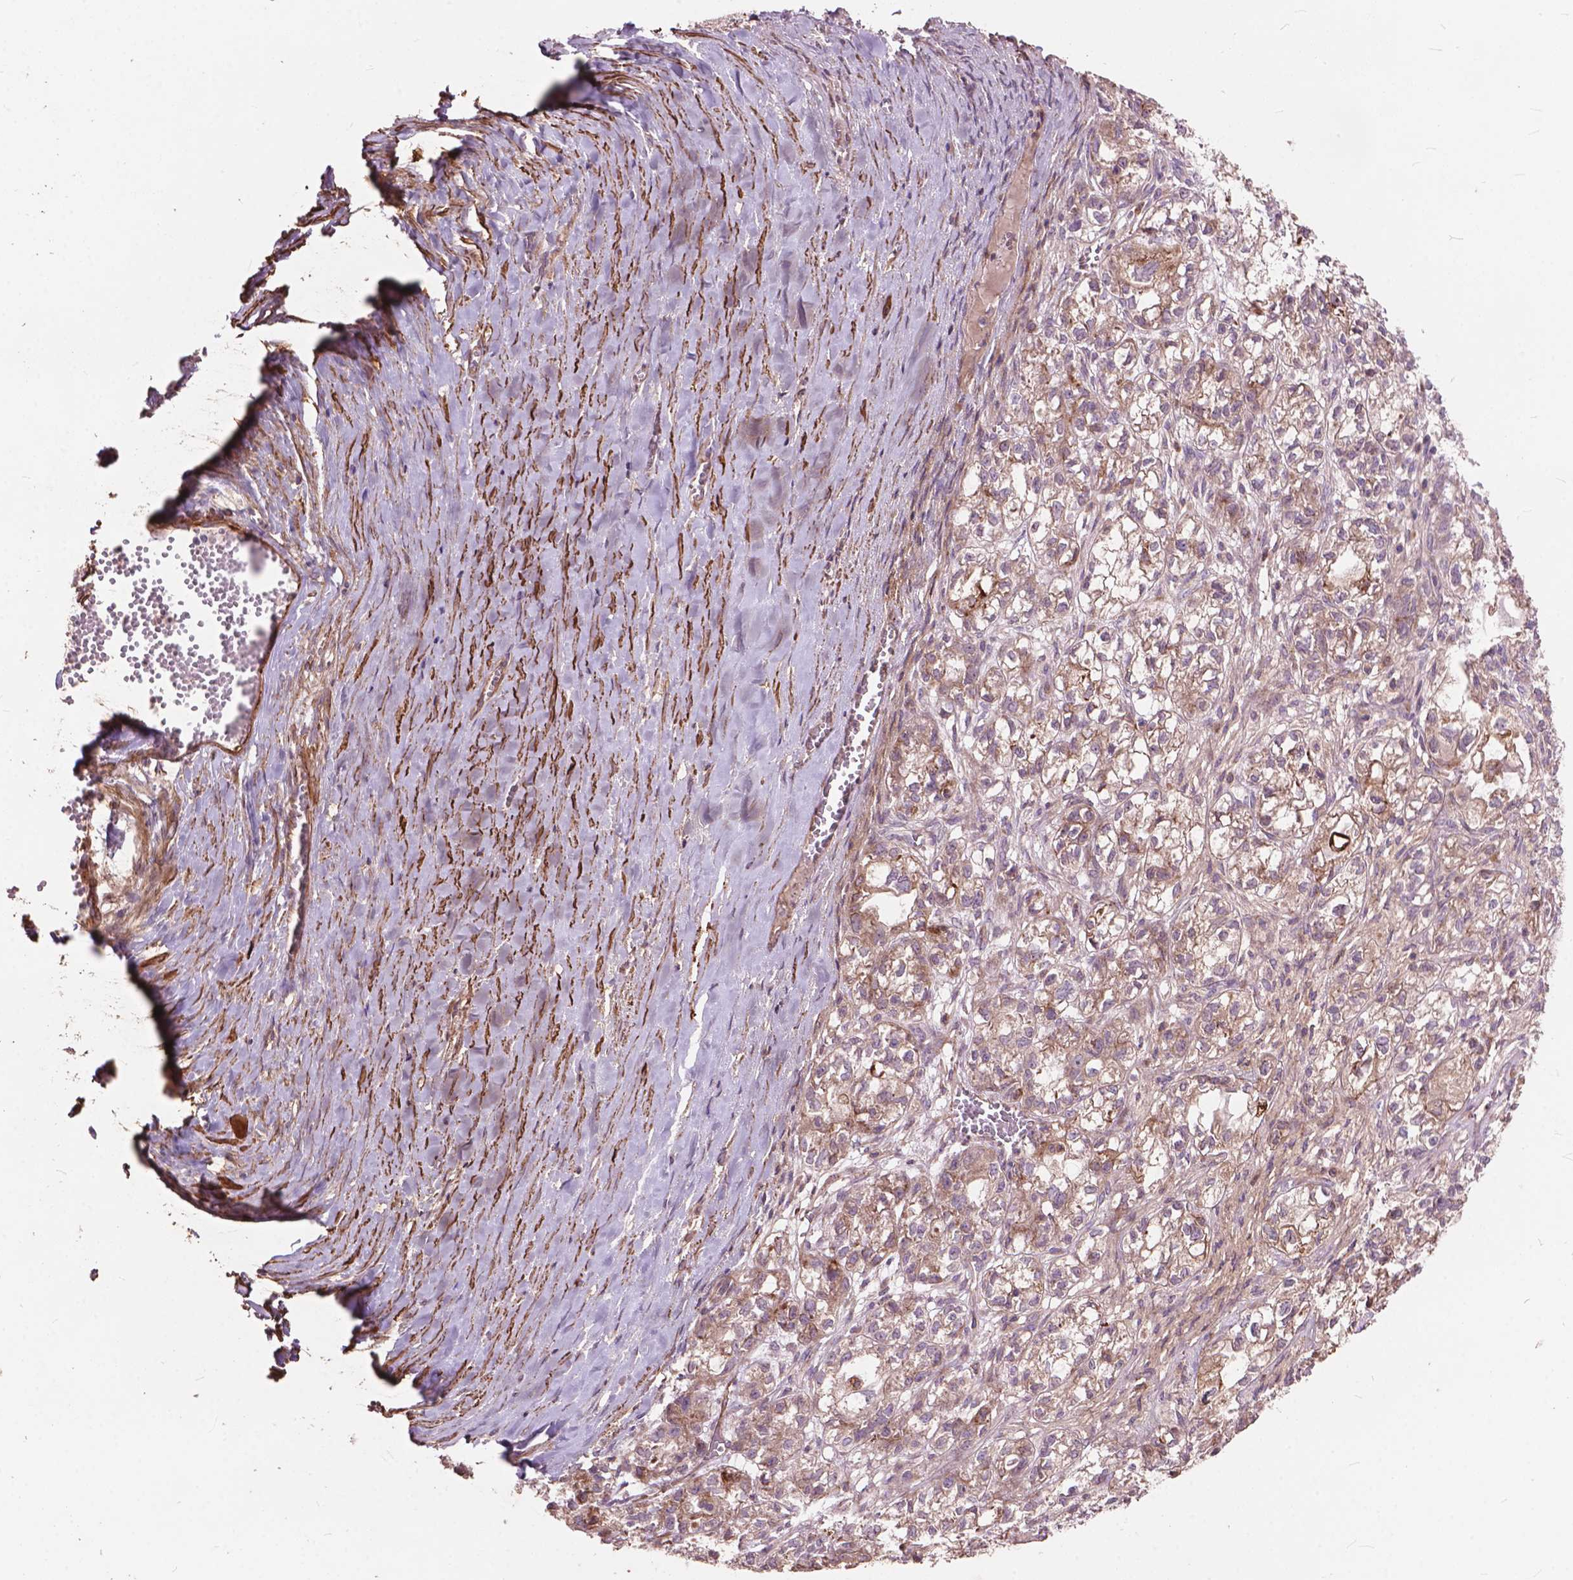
{"staining": {"intensity": "weak", "quantity": "<25%", "location": "cytoplasmic/membranous"}, "tissue": "ovarian cancer", "cell_type": "Tumor cells", "image_type": "cancer", "snomed": [{"axis": "morphology", "description": "Carcinoma, endometroid"}, {"axis": "topography", "description": "Ovary"}], "caption": "High magnification brightfield microscopy of ovarian cancer (endometroid carcinoma) stained with DAB (brown) and counterstained with hematoxylin (blue): tumor cells show no significant positivity. The staining is performed using DAB brown chromogen with nuclei counter-stained in using hematoxylin.", "gene": "FNIP1", "patient": {"sex": "female", "age": 64}}